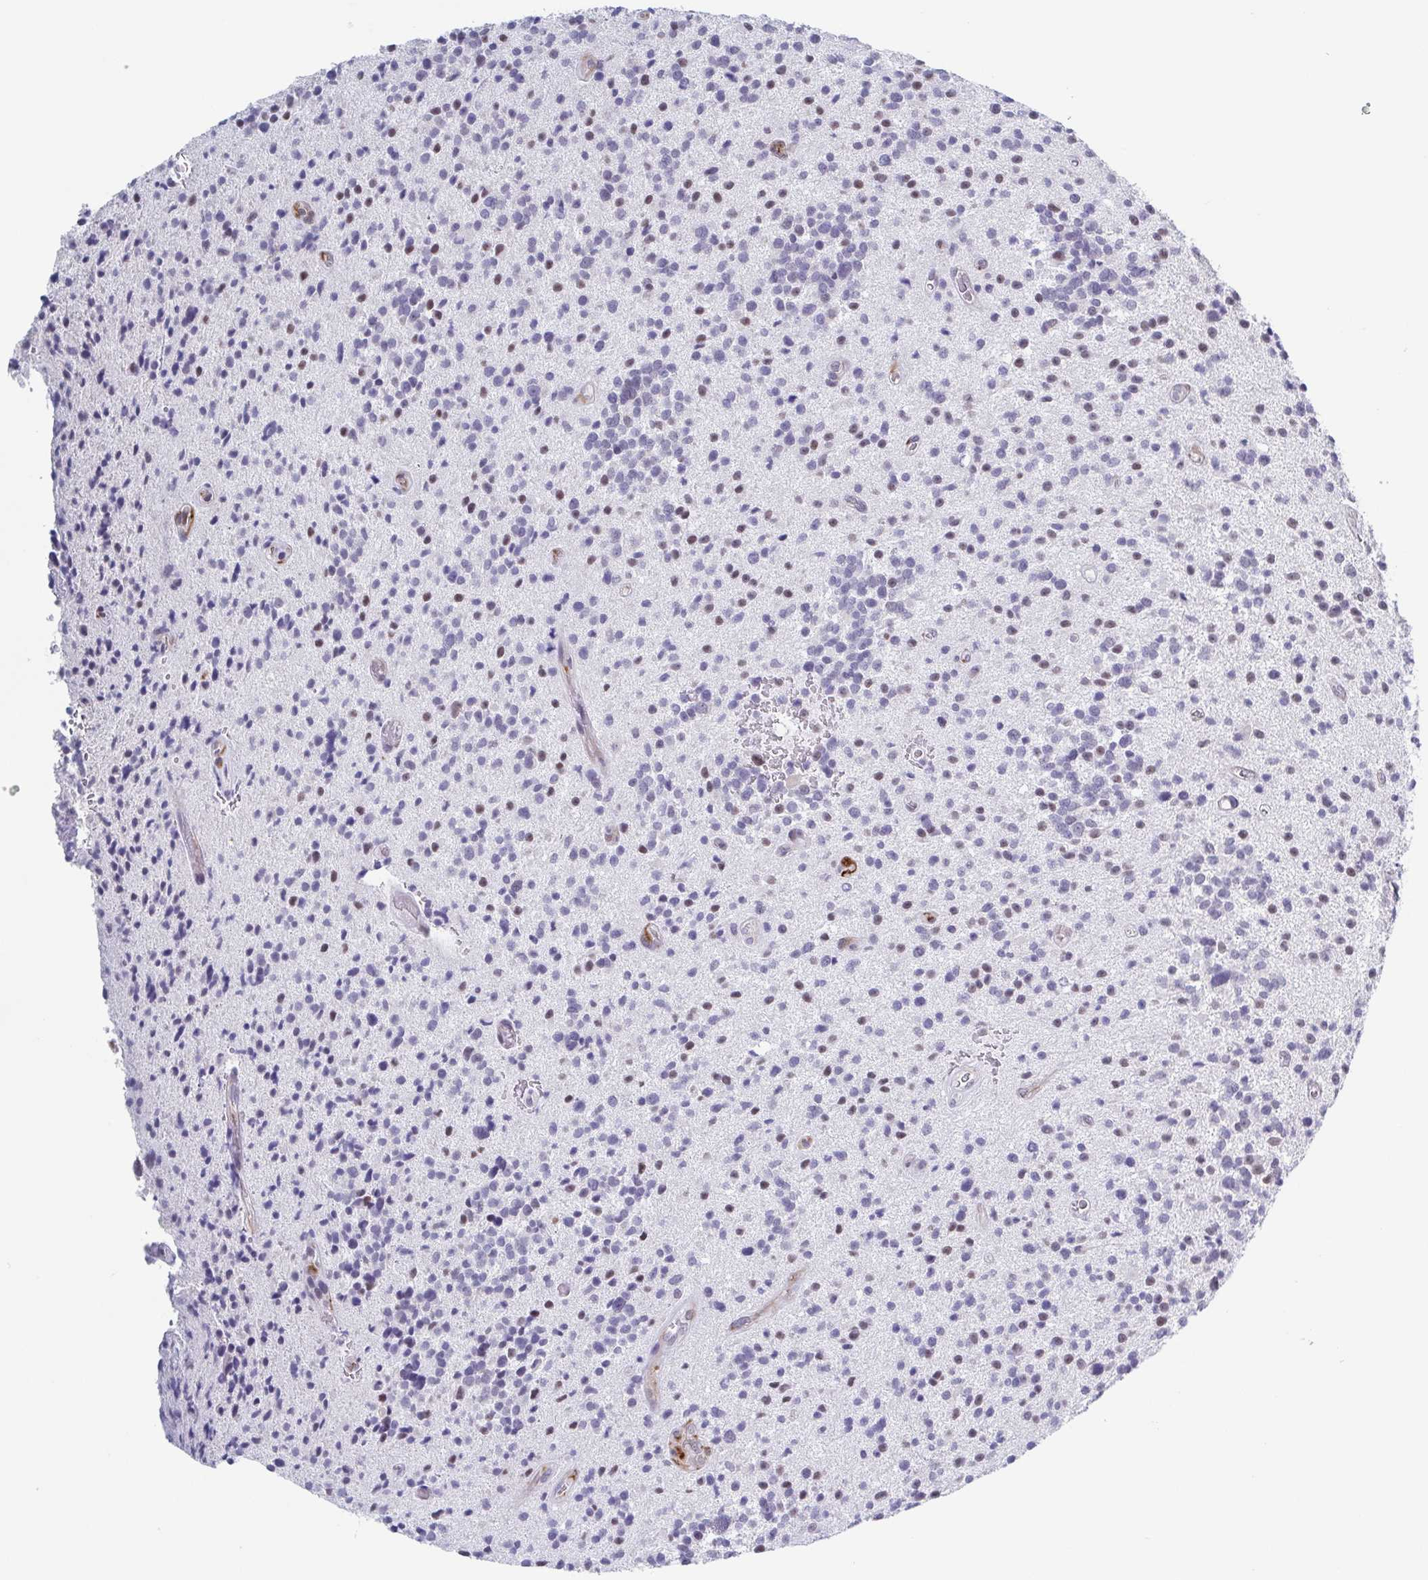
{"staining": {"intensity": "moderate", "quantity": "<25%", "location": "nuclear"}, "tissue": "glioma", "cell_type": "Tumor cells", "image_type": "cancer", "snomed": [{"axis": "morphology", "description": "Glioma, malignant, High grade"}, {"axis": "topography", "description": "Brain"}], "caption": "An image of glioma stained for a protein demonstrates moderate nuclear brown staining in tumor cells.", "gene": "TMEM92", "patient": {"sex": "male", "age": 29}}